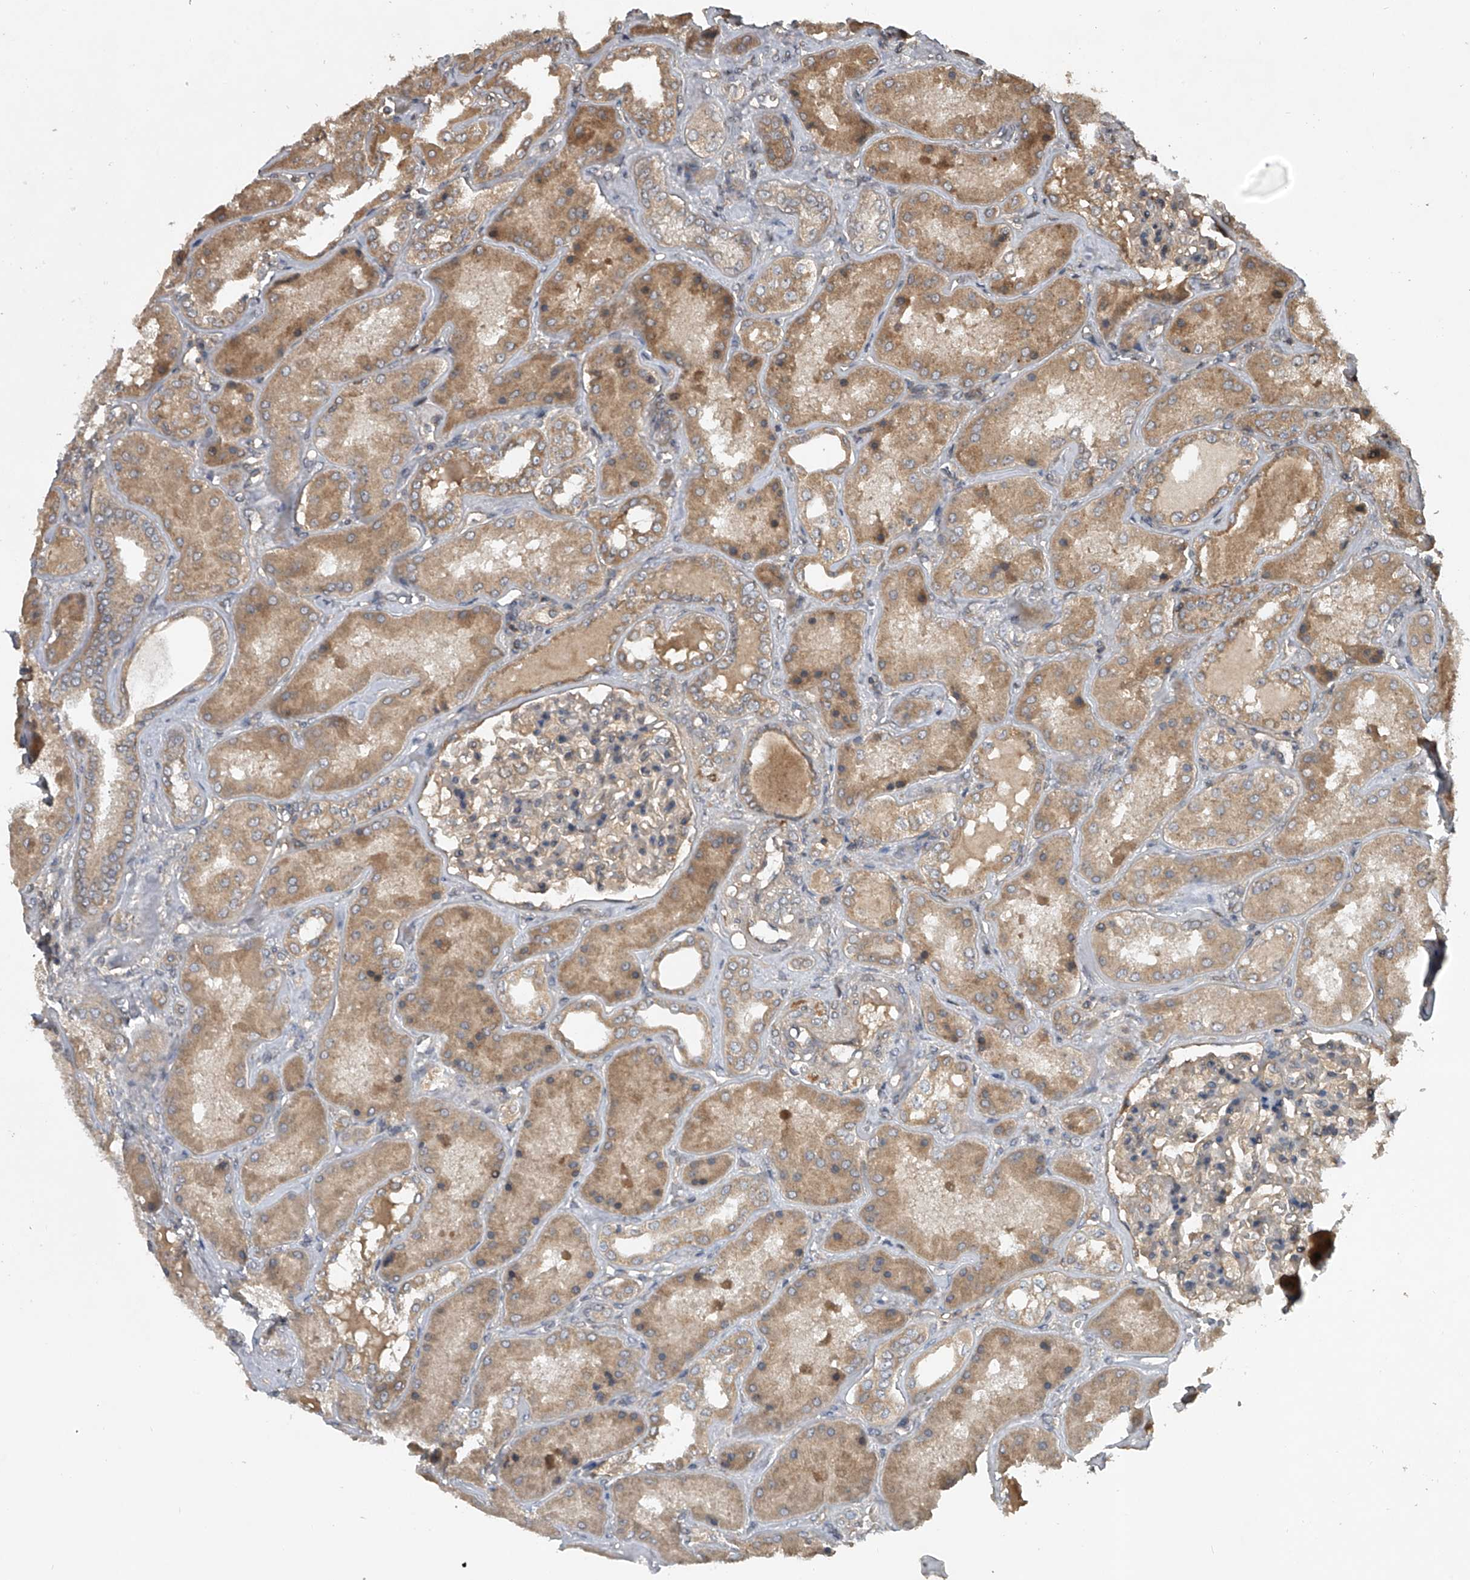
{"staining": {"intensity": "weak", "quantity": "<25%", "location": "cytoplasmic/membranous"}, "tissue": "kidney", "cell_type": "Cells in glomeruli", "image_type": "normal", "snomed": [{"axis": "morphology", "description": "Normal tissue, NOS"}, {"axis": "topography", "description": "Kidney"}], "caption": "This is an immunohistochemistry (IHC) image of unremarkable human kidney. There is no positivity in cells in glomeruli.", "gene": "NFS1", "patient": {"sex": "female", "age": 56}}